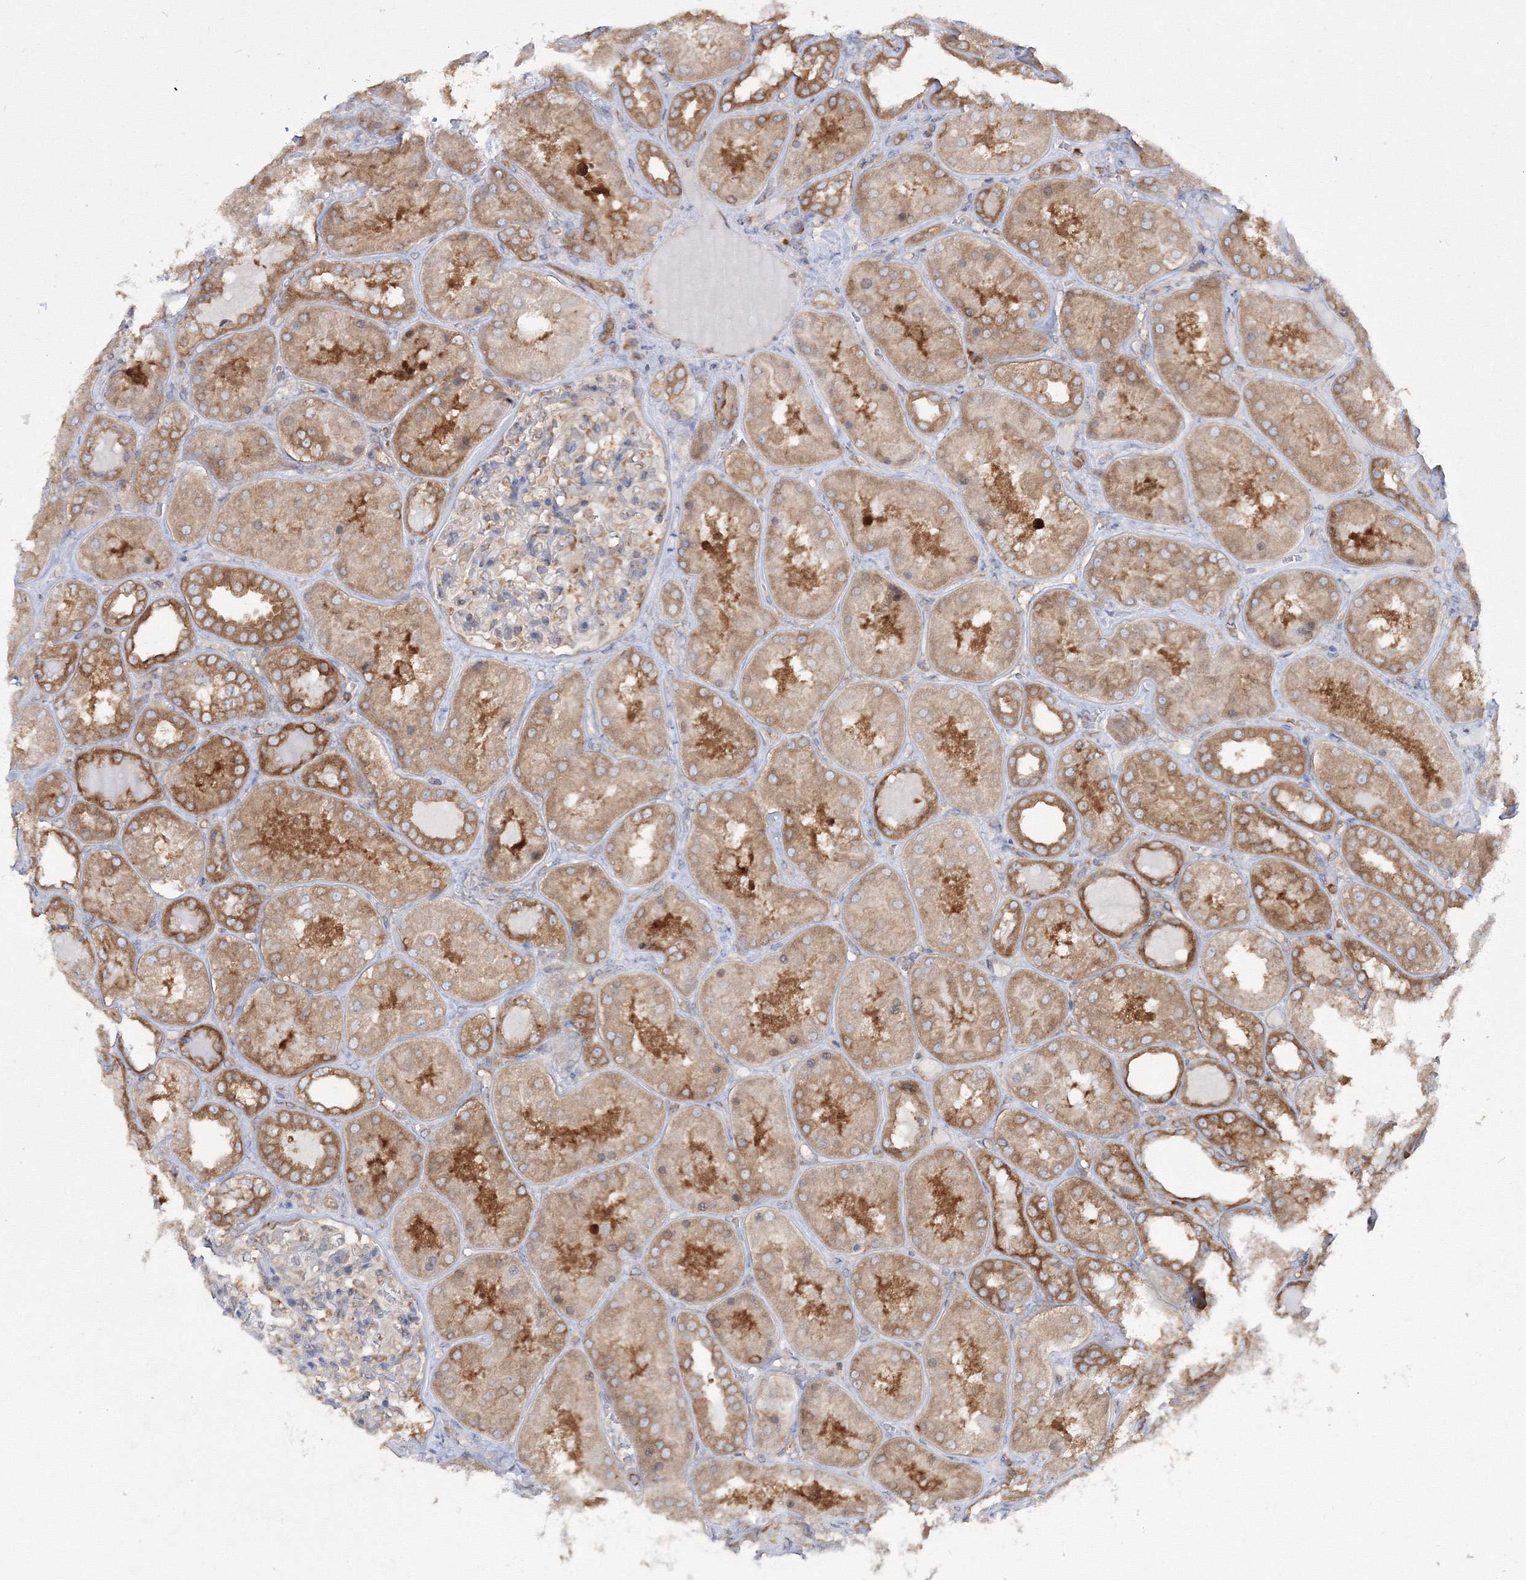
{"staining": {"intensity": "moderate", "quantity": "25%-75%", "location": "cytoplasmic/membranous"}, "tissue": "kidney", "cell_type": "Cells in glomeruli", "image_type": "normal", "snomed": [{"axis": "morphology", "description": "Normal tissue, NOS"}, {"axis": "topography", "description": "Kidney"}], "caption": "This histopathology image displays immunohistochemistry staining of normal human kidney, with medium moderate cytoplasmic/membranous expression in approximately 25%-75% of cells in glomeruli.", "gene": "HARS1", "patient": {"sex": "female", "age": 56}}